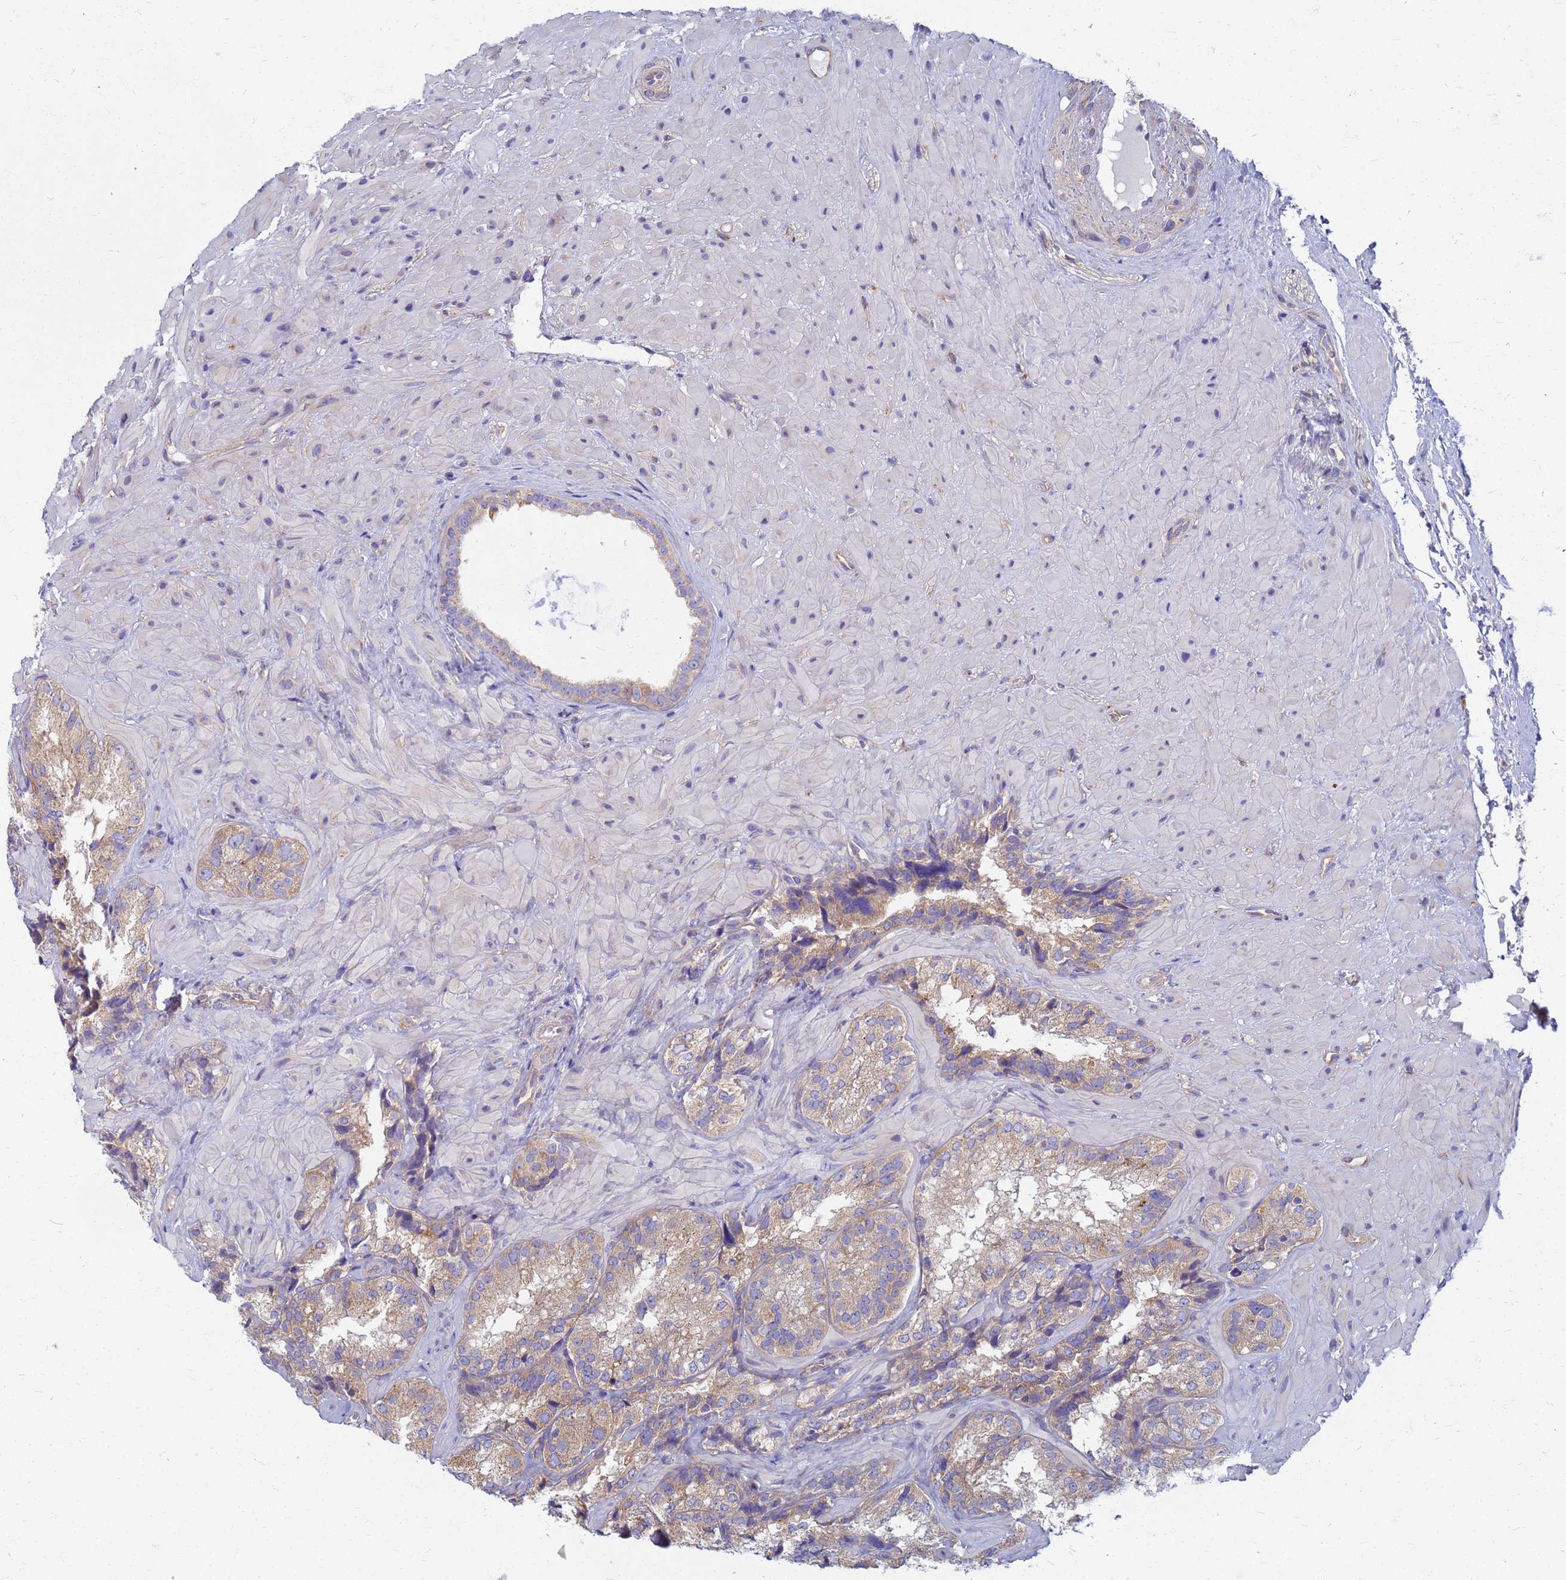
{"staining": {"intensity": "moderate", "quantity": ">75%", "location": "cytoplasmic/membranous"}, "tissue": "seminal vesicle", "cell_type": "Glandular cells", "image_type": "normal", "snomed": [{"axis": "morphology", "description": "Normal tissue, NOS"}, {"axis": "topography", "description": "Seminal veicle"}], "caption": "Moderate cytoplasmic/membranous protein positivity is identified in about >75% of glandular cells in seminal vesicle.", "gene": "EEA1", "patient": {"sex": "male", "age": 58}}